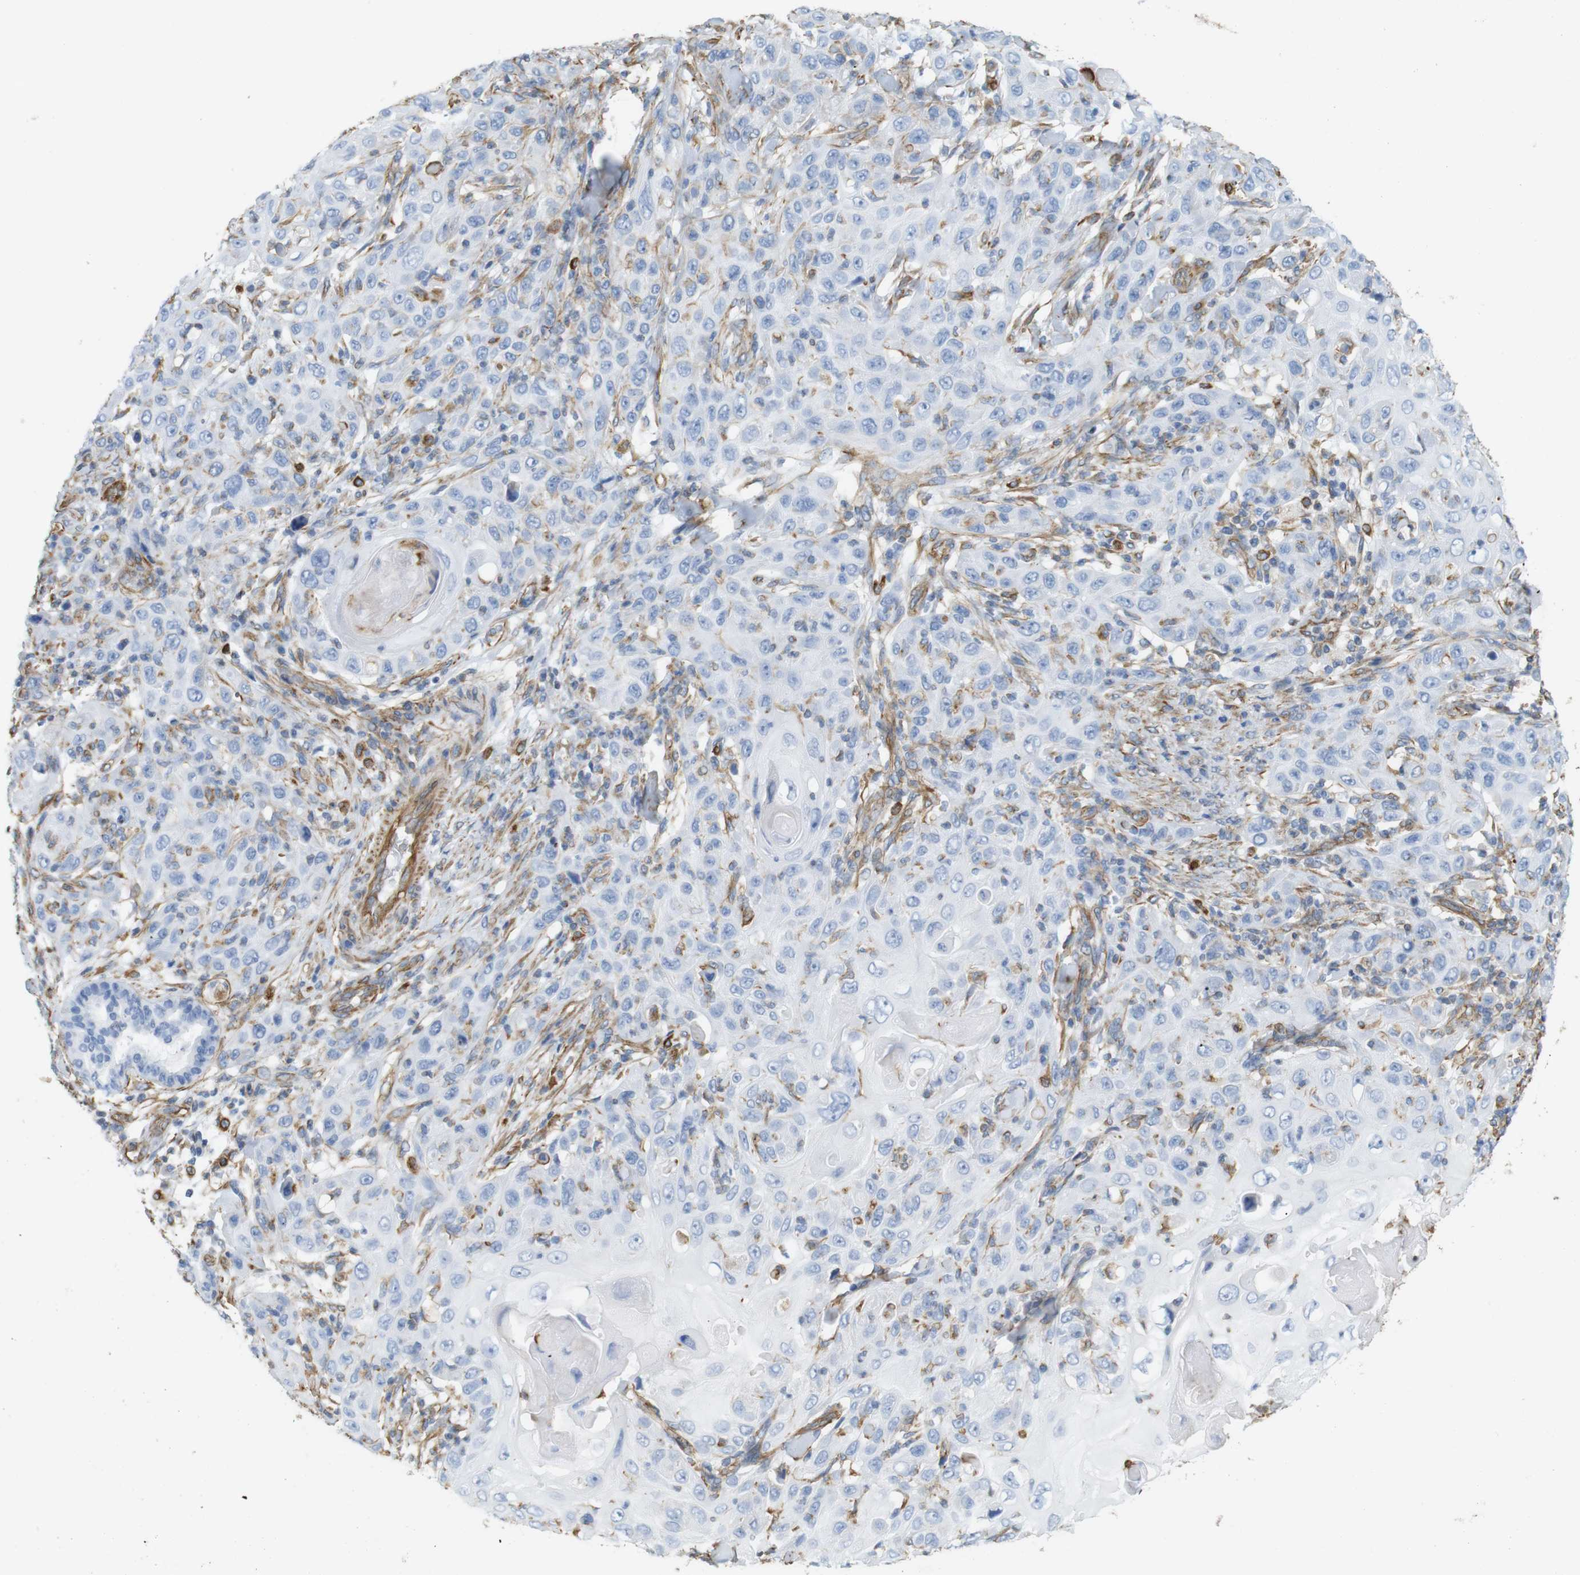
{"staining": {"intensity": "negative", "quantity": "none", "location": "none"}, "tissue": "skin cancer", "cell_type": "Tumor cells", "image_type": "cancer", "snomed": [{"axis": "morphology", "description": "Squamous cell carcinoma, NOS"}, {"axis": "topography", "description": "Skin"}], "caption": "A histopathology image of human skin cancer (squamous cell carcinoma) is negative for staining in tumor cells. The staining was performed using DAB (3,3'-diaminobenzidine) to visualize the protein expression in brown, while the nuclei were stained in blue with hematoxylin (Magnification: 20x).", "gene": "MS4A10", "patient": {"sex": "female", "age": 88}}